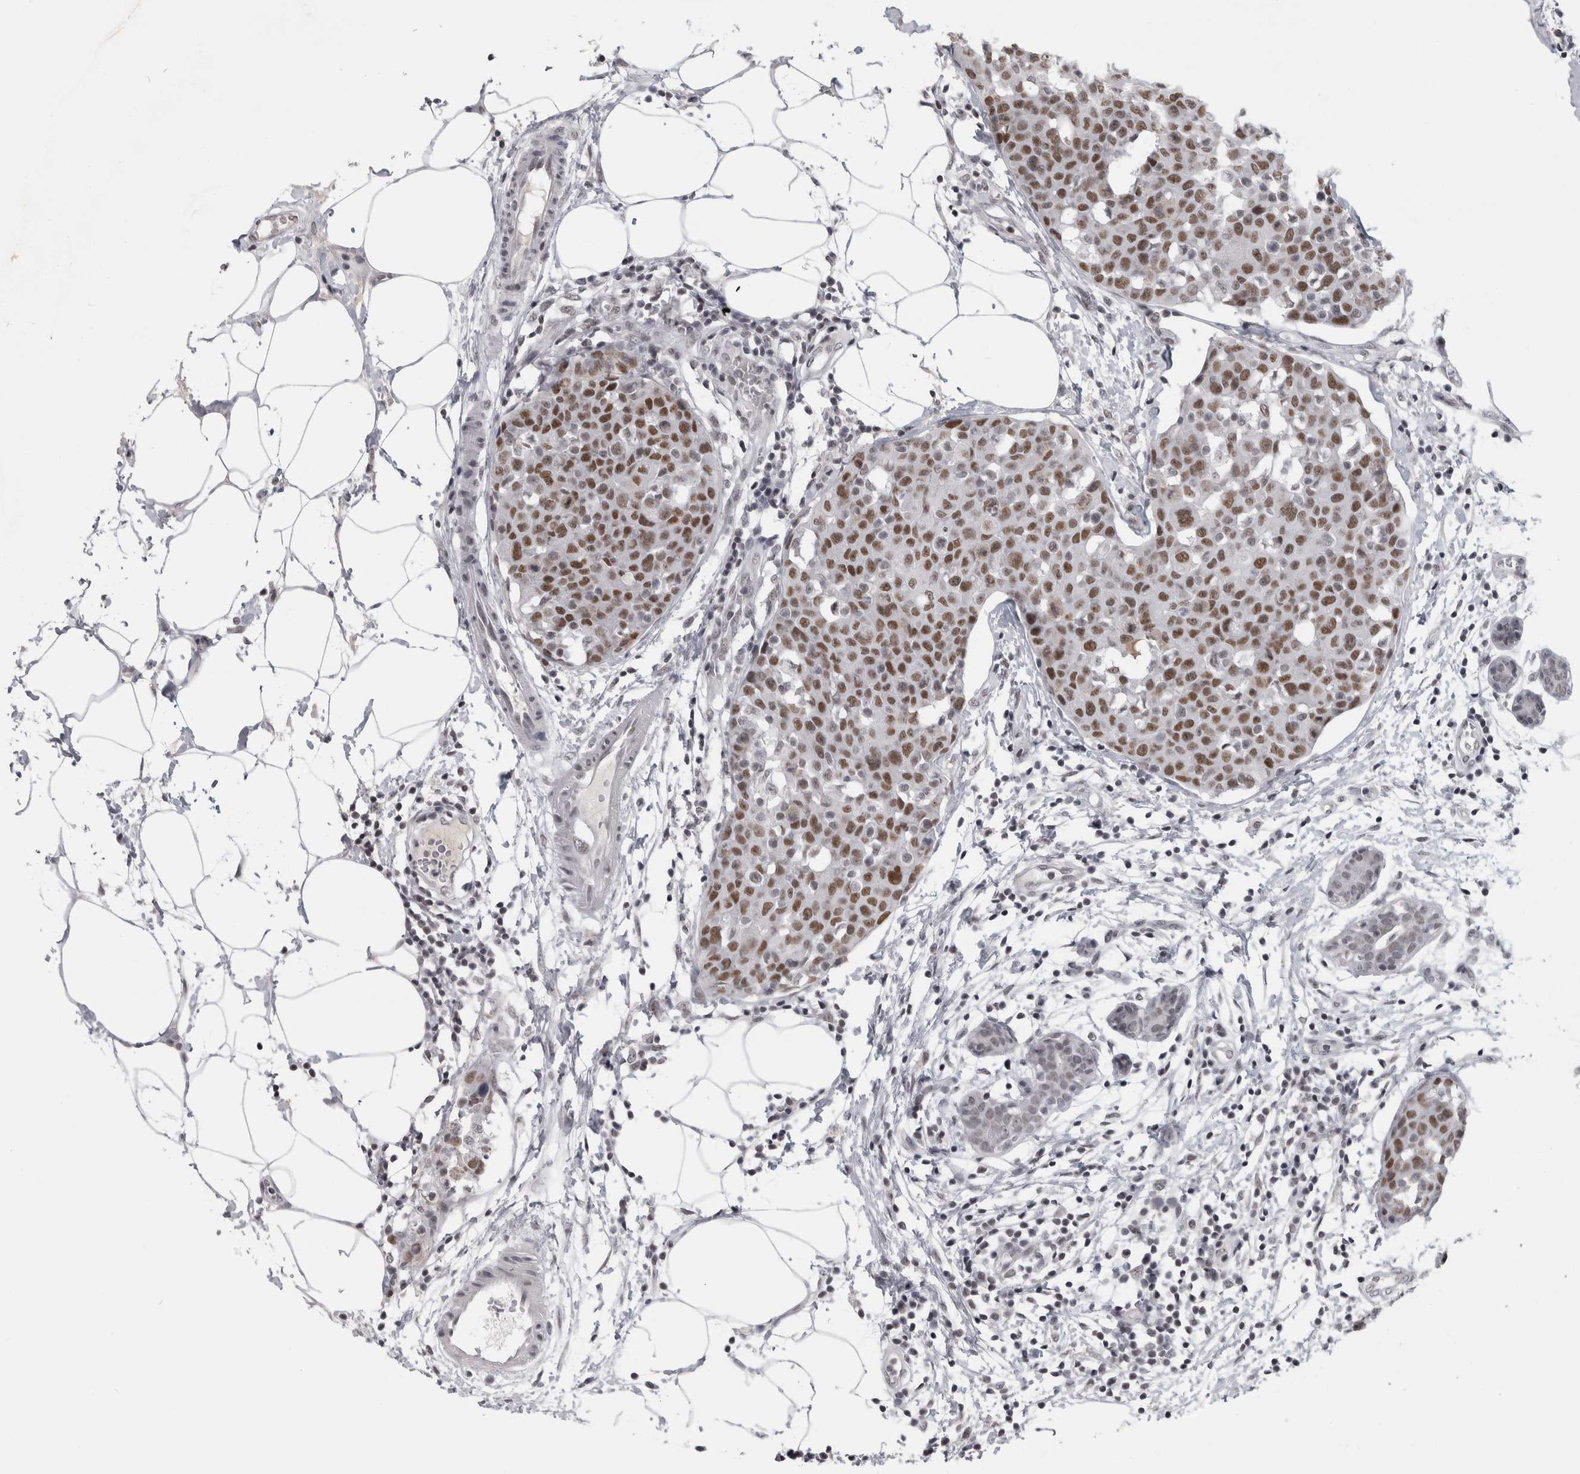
{"staining": {"intensity": "moderate", "quantity": ">75%", "location": "nuclear"}, "tissue": "breast cancer", "cell_type": "Tumor cells", "image_type": "cancer", "snomed": [{"axis": "morphology", "description": "Normal tissue, NOS"}, {"axis": "morphology", "description": "Duct carcinoma"}, {"axis": "topography", "description": "Breast"}], "caption": "There is medium levels of moderate nuclear positivity in tumor cells of breast cancer (intraductal carcinoma), as demonstrated by immunohistochemical staining (brown color).", "gene": "ARID4B", "patient": {"sex": "female", "age": 37}}